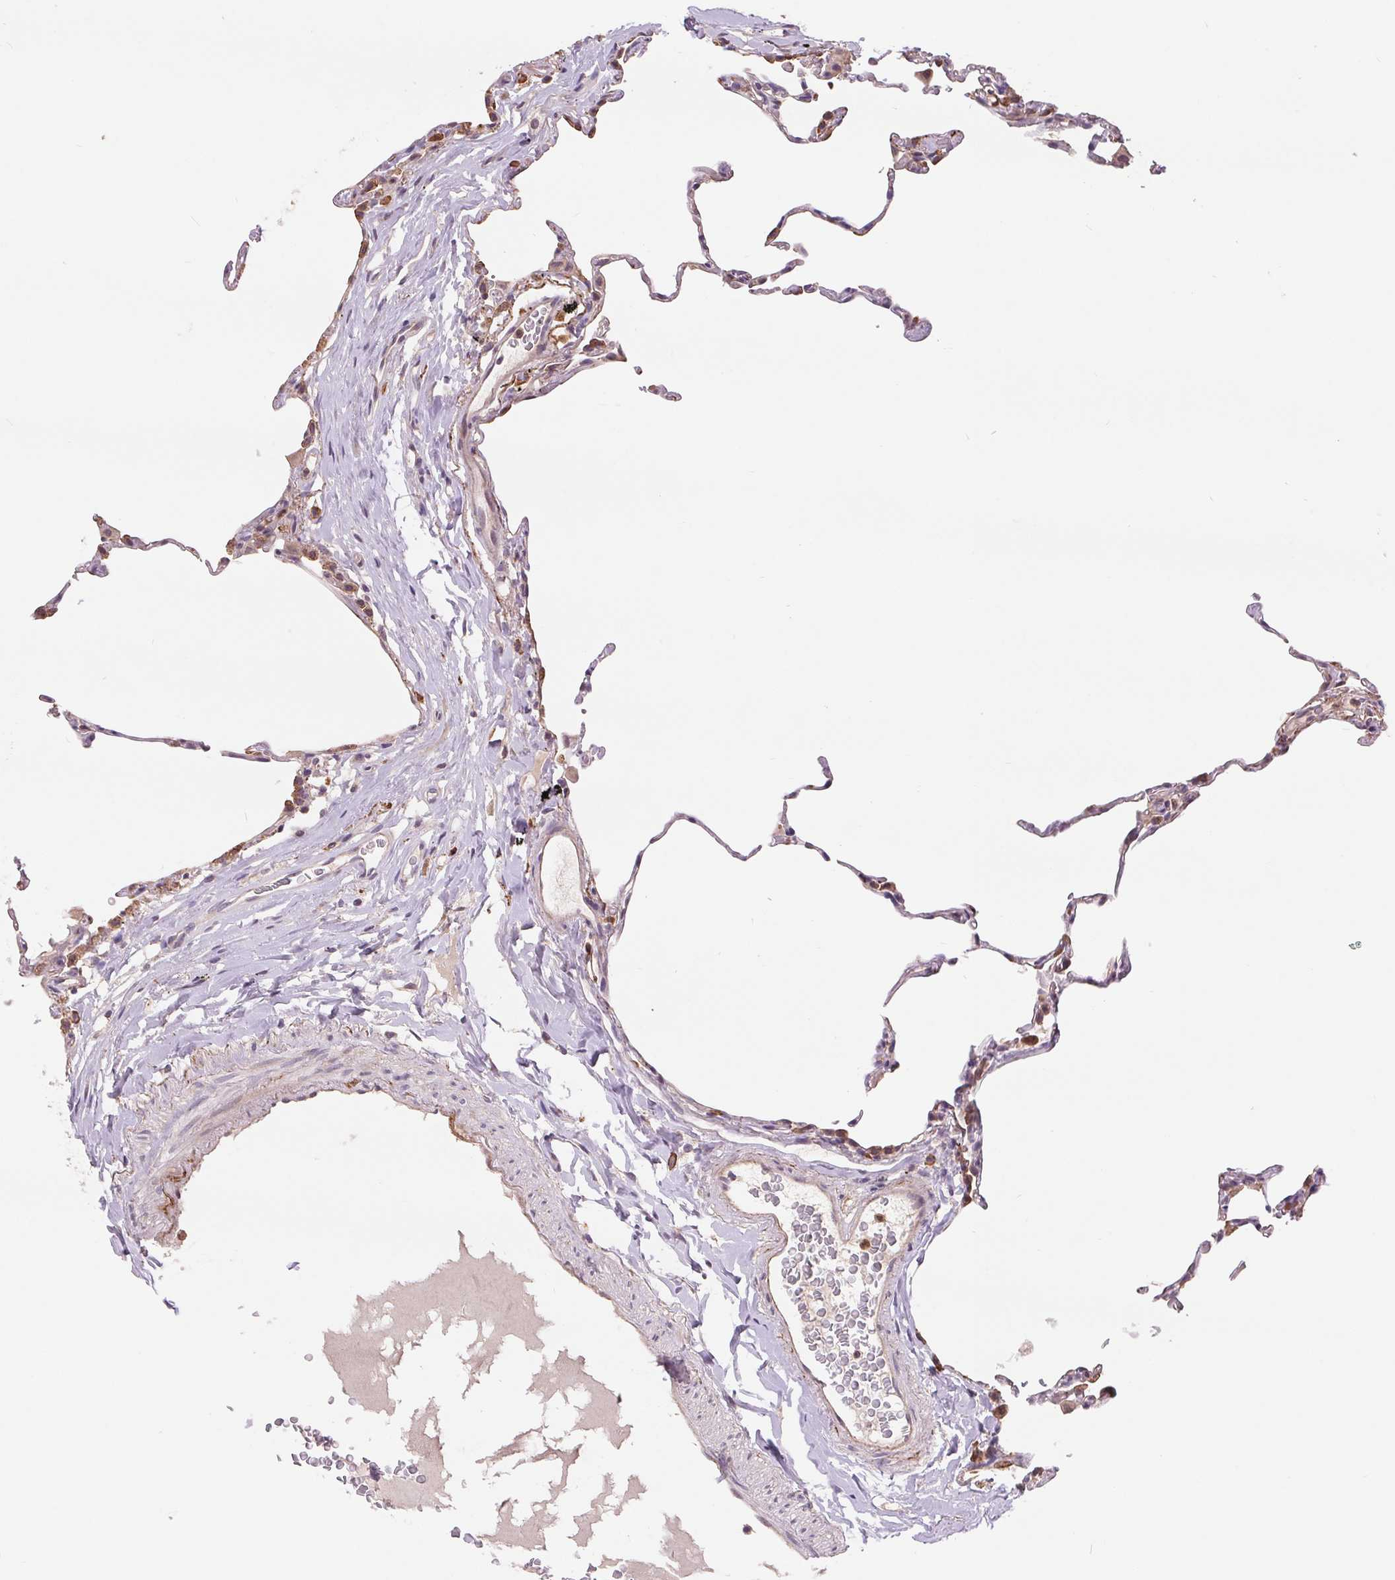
{"staining": {"intensity": "moderate", "quantity": "25%-75%", "location": "nuclear"}, "tissue": "lung", "cell_type": "Alveolar cells", "image_type": "normal", "snomed": [{"axis": "morphology", "description": "Normal tissue, NOS"}, {"axis": "topography", "description": "Lung"}], "caption": "Protein expression analysis of unremarkable human lung reveals moderate nuclear positivity in approximately 25%-75% of alveolar cells.", "gene": "RANBP3L", "patient": {"sex": "female", "age": 57}}